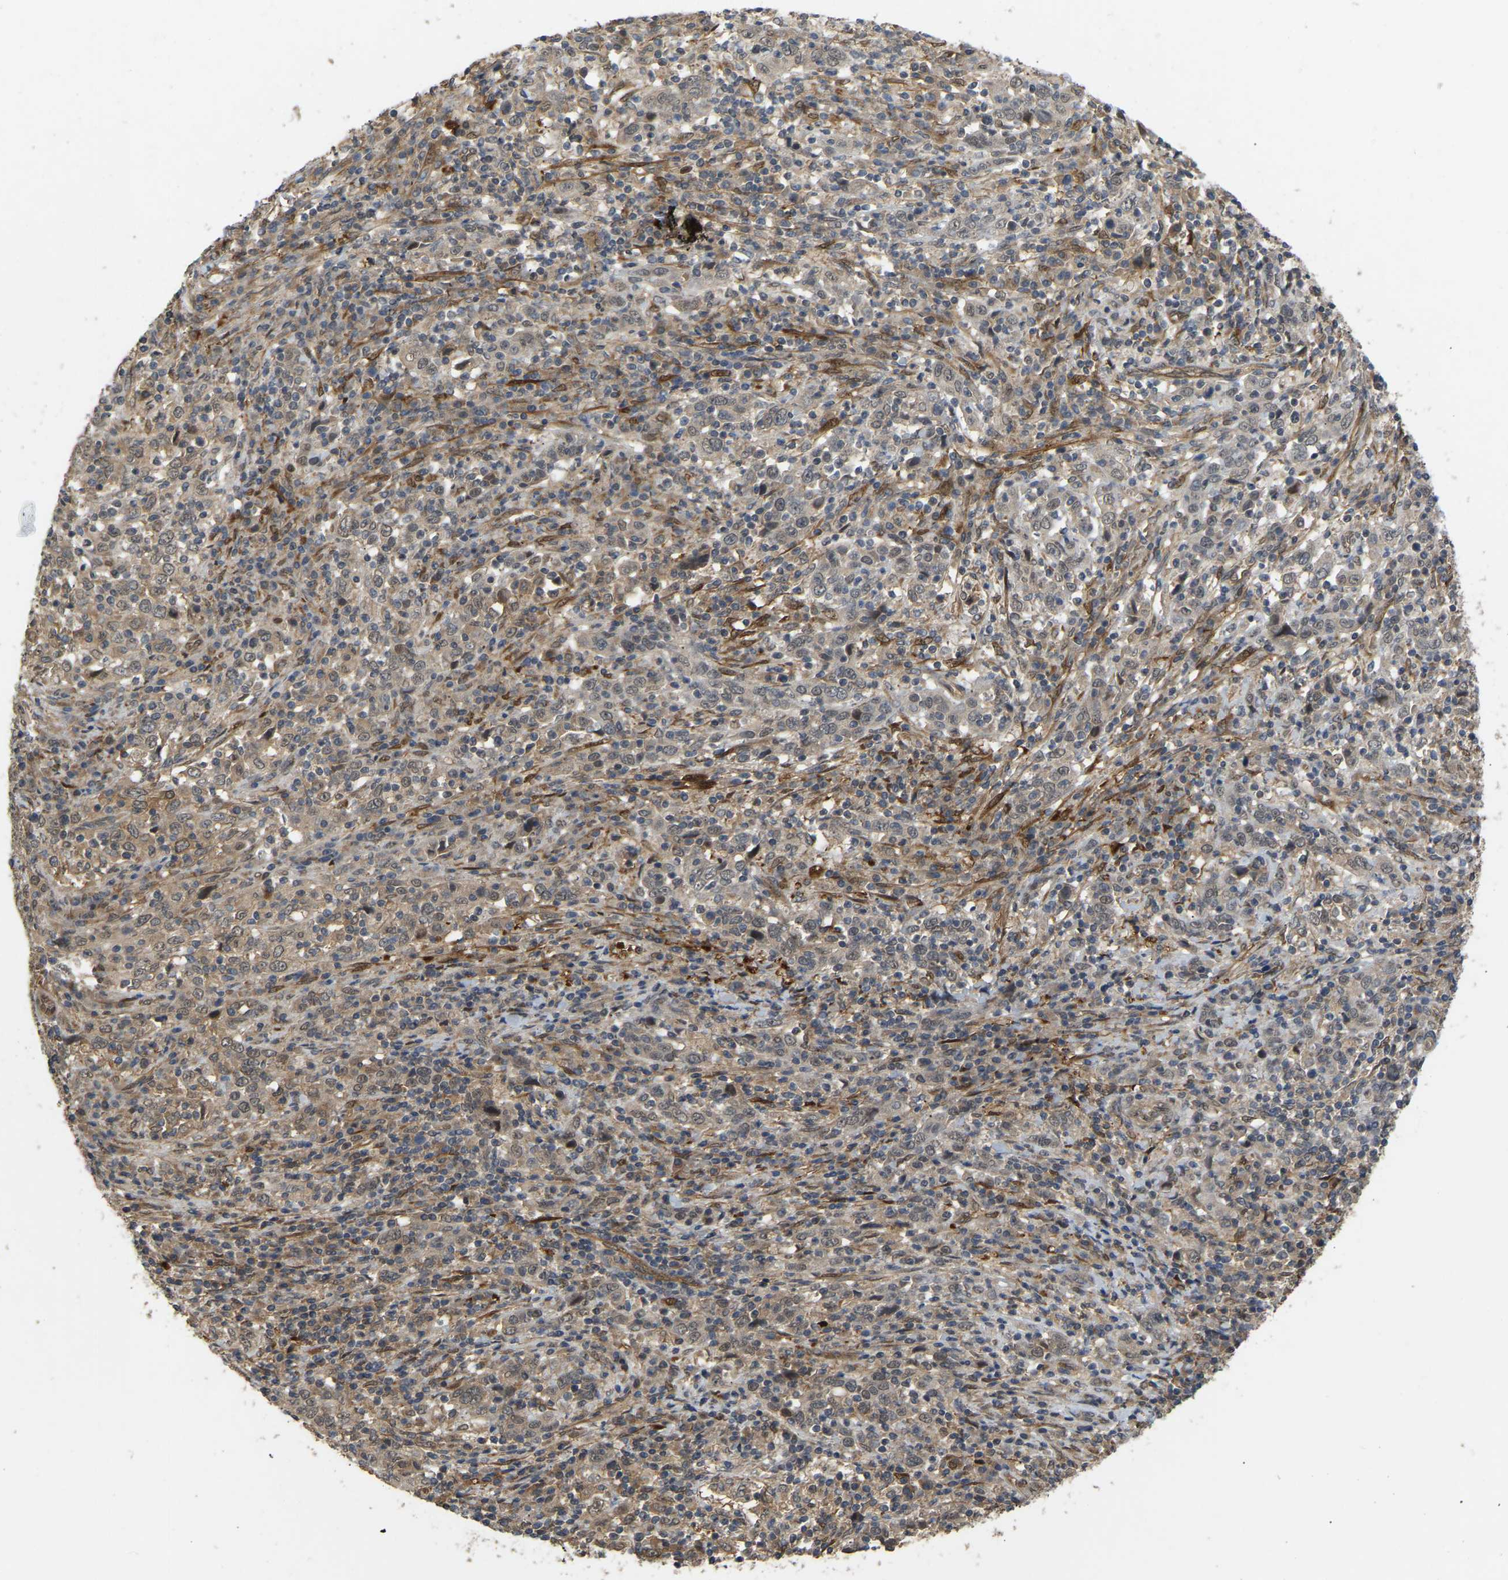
{"staining": {"intensity": "weak", "quantity": "25%-75%", "location": "cytoplasmic/membranous,nuclear"}, "tissue": "cervical cancer", "cell_type": "Tumor cells", "image_type": "cancer", "snomed": [{"axis": "morphology", "description": "Squamous cell carcinoma, NOS"}, {"axis": "topography", "description": "Cervix"}], "caption": "A brown stain shows weak cytoplasmic/membranous and nuclear expression of a protein in human squamous cell carcinoma (cervical) tumor cells. Using DAB (3,3'-diaminobenzidine) (brown) and hematoxylin (blue) stains, captured at high magnification using brightfield microscopy.", "gene": "LIMK2", "patient": {"sex": "female", "age": 46}}